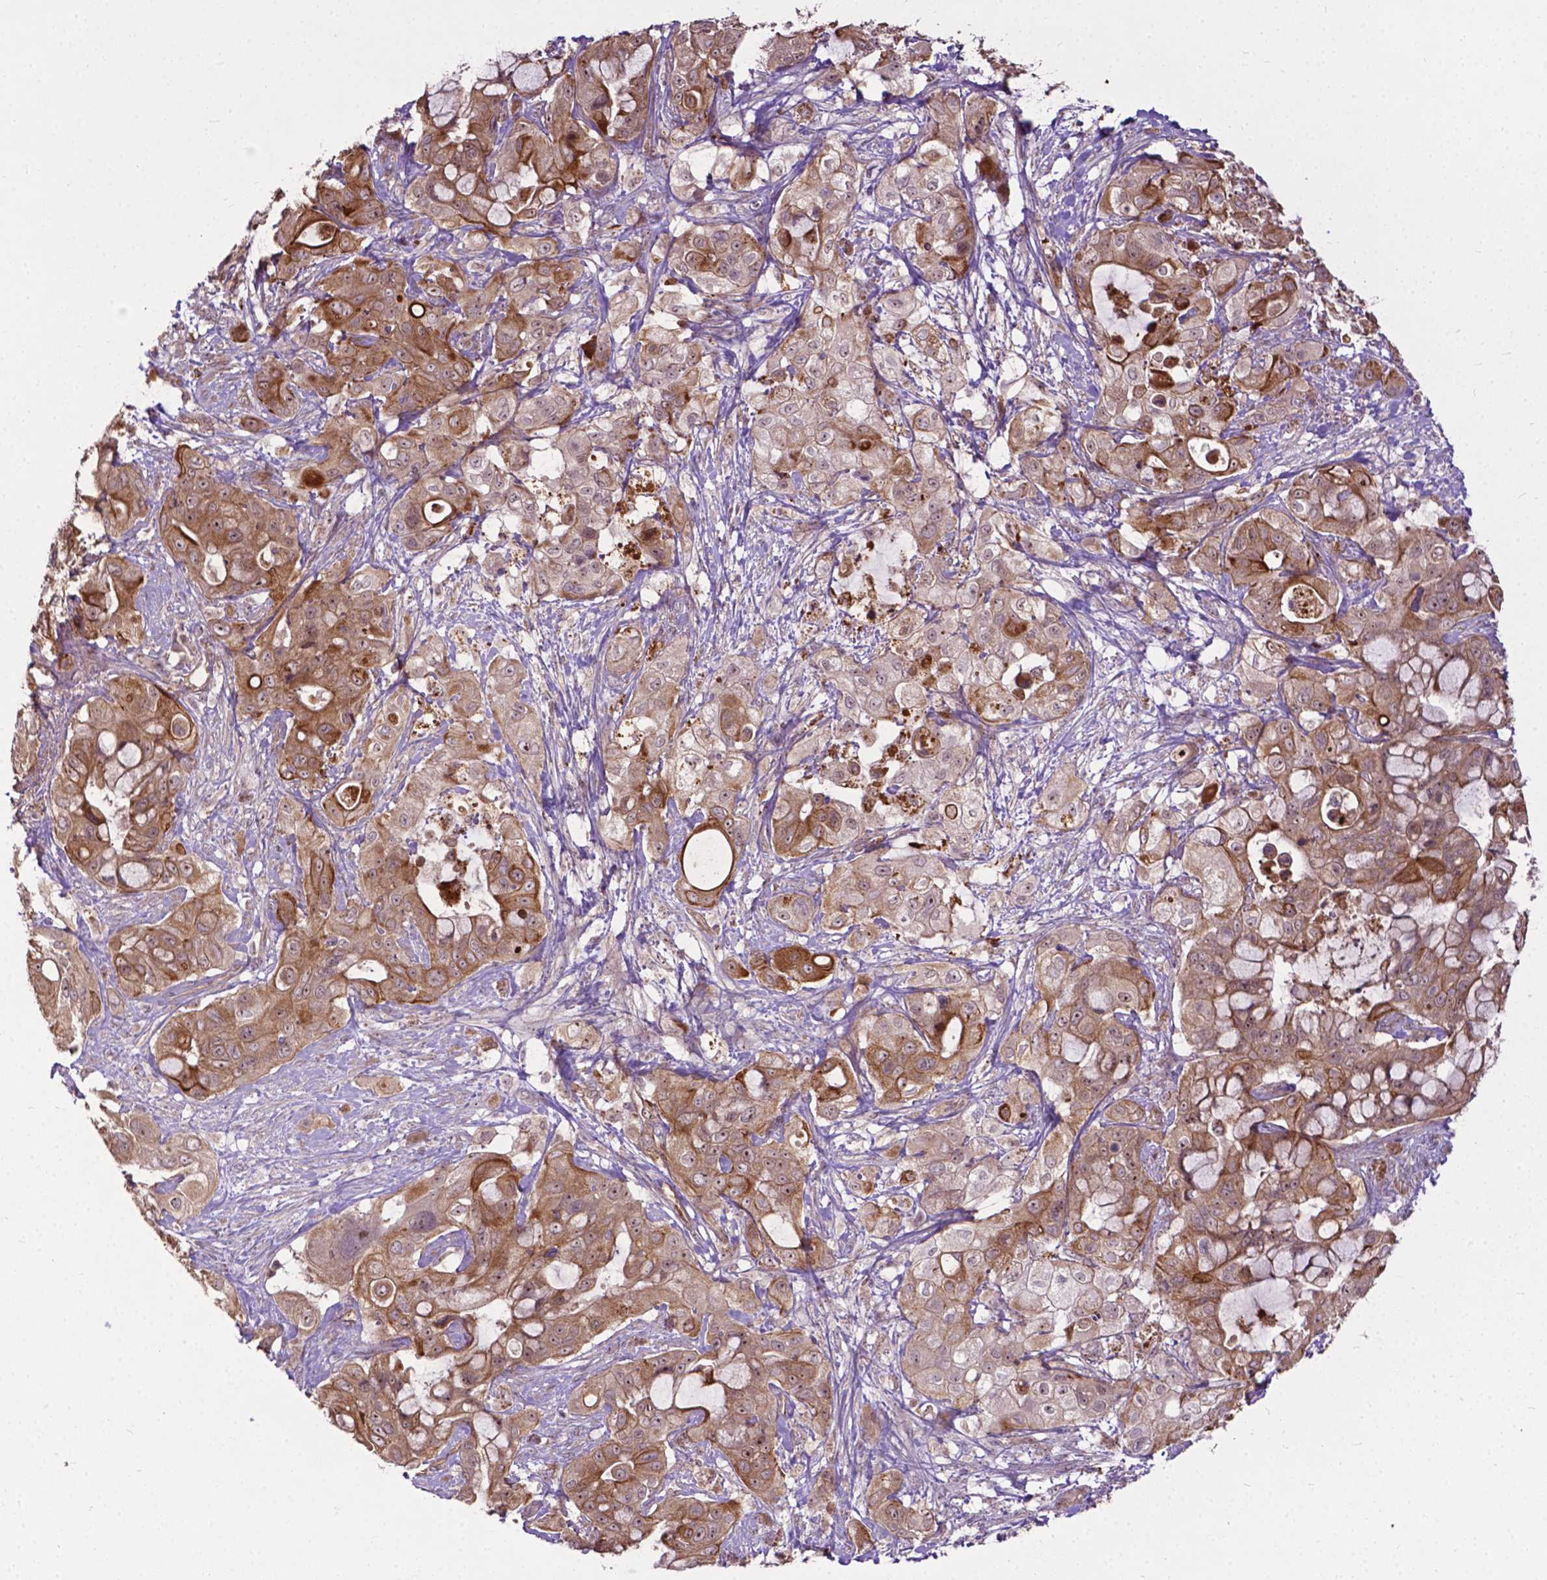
{"staining": {"intensity": "strong", "quantity": ">75%", "location": "cytoplasmic/membranous"}, "tissue": "pancreatic cancer", "cell_type": "Tumor cells", "image_type": "cancer", "snomed": [{"axis": "morphology", "description": "Adenocarcinoma, NOS"}, {"axis": "topography", "description": "Pancreas"}], "caption": "A histopathology image showing strong cytoplasmic/membranous positivity in approximately >75% of tumor cells in pancreatic cancer, as visualized by brown immunohistochemical staining.", "gene": "PARP3", "patient": {"sex": "male", "age": 71}}